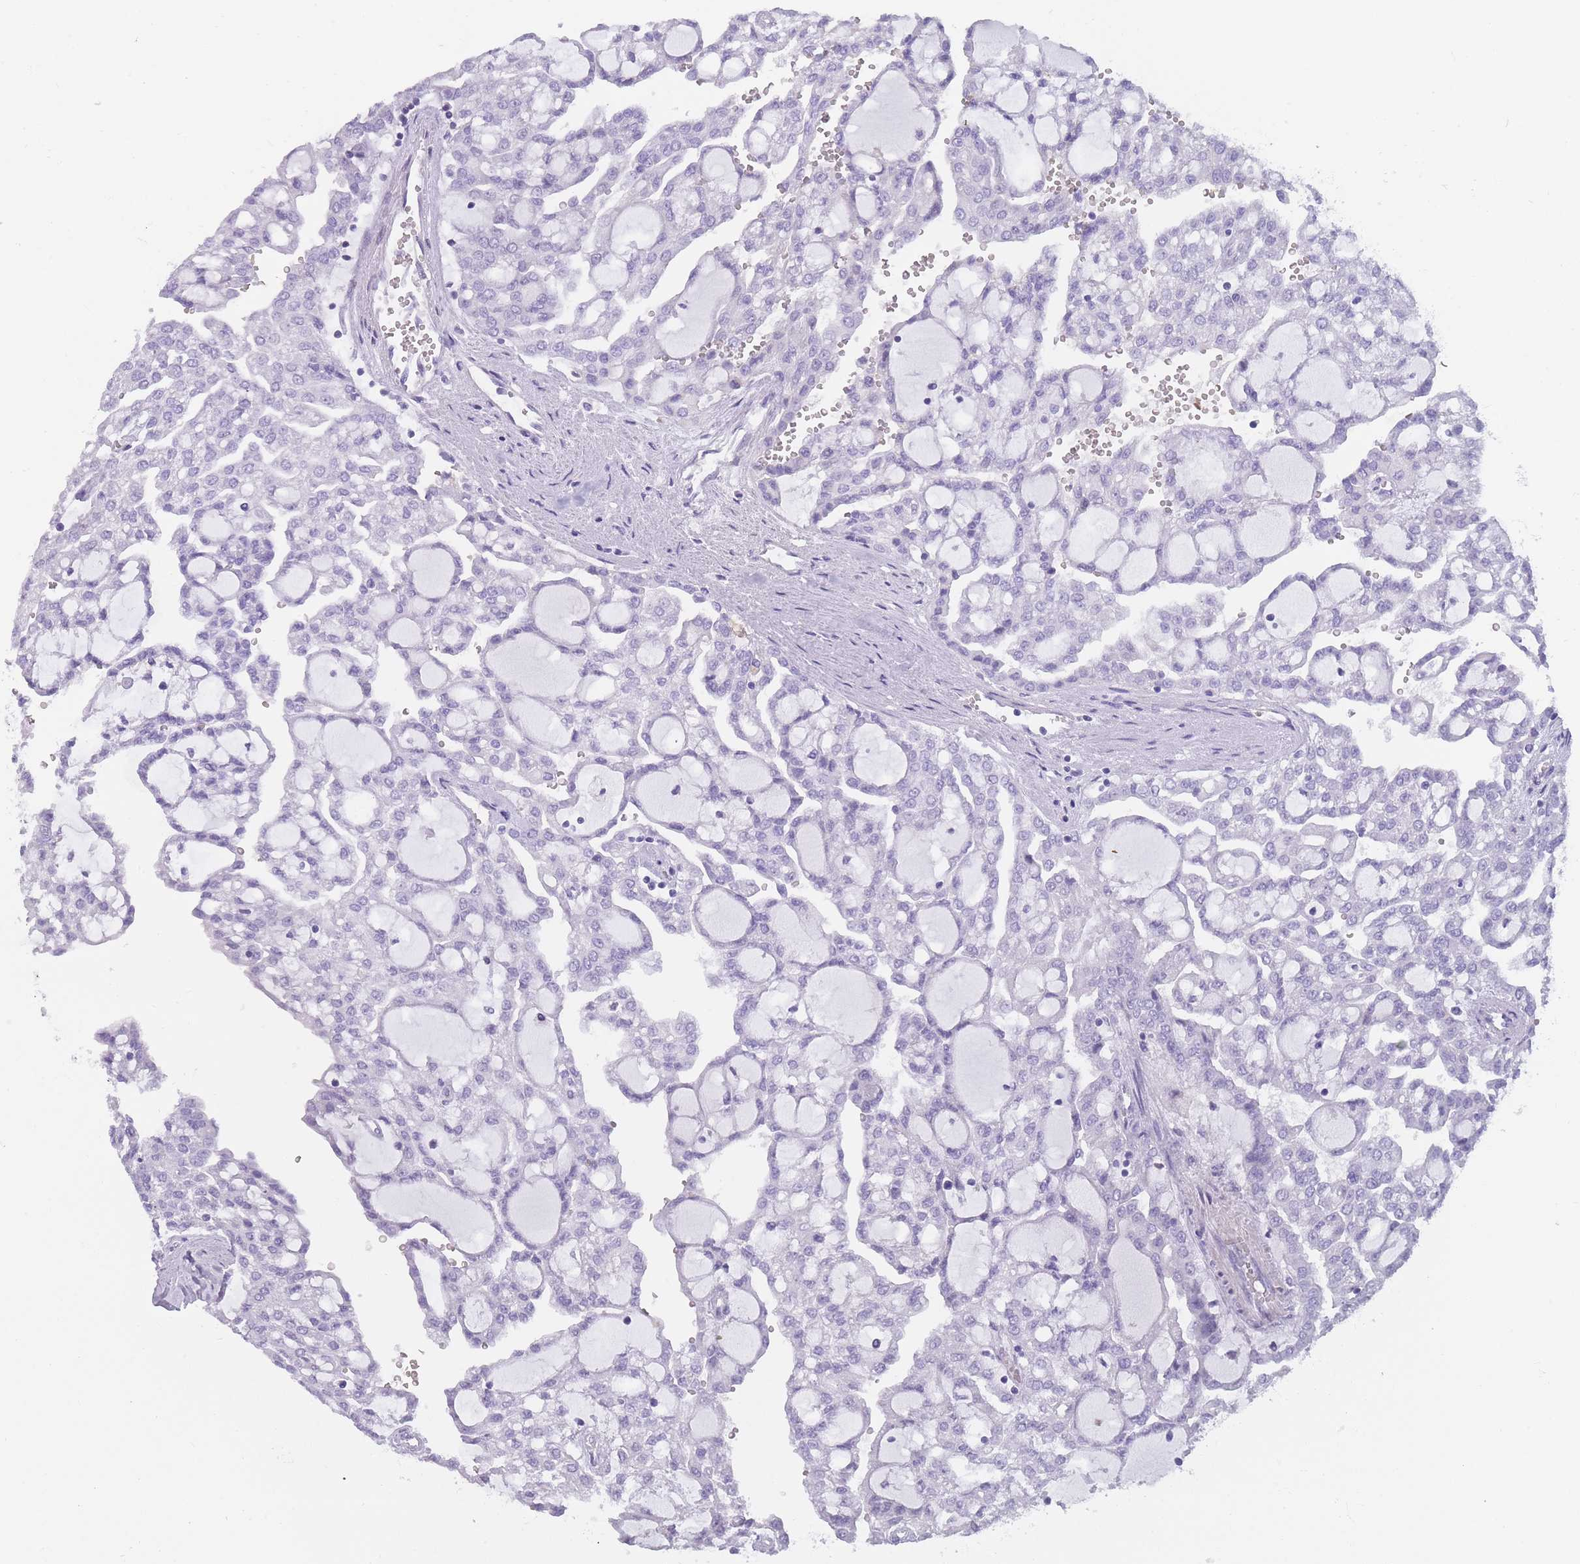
{"staining": {"intensity": "negative", "quantity": "none", "location": "none"}, "tissue": "renal cancer", "cell_type": "Tumor cells", "image_type": "cancer", "snomed": [{"axis": "morphology", "description": "Adenocarcinoma, NOS"}, {"axis": "topography", "description": "Kidney"}], "caption": "DAB (3,3'-diaminobenzidine) immunohistochemical staining of adenocarcinoma (renal) shows no significant positivity in tumor cells.", "gene": "CR1L", "patient": {"sex": "male", "age": 63}}